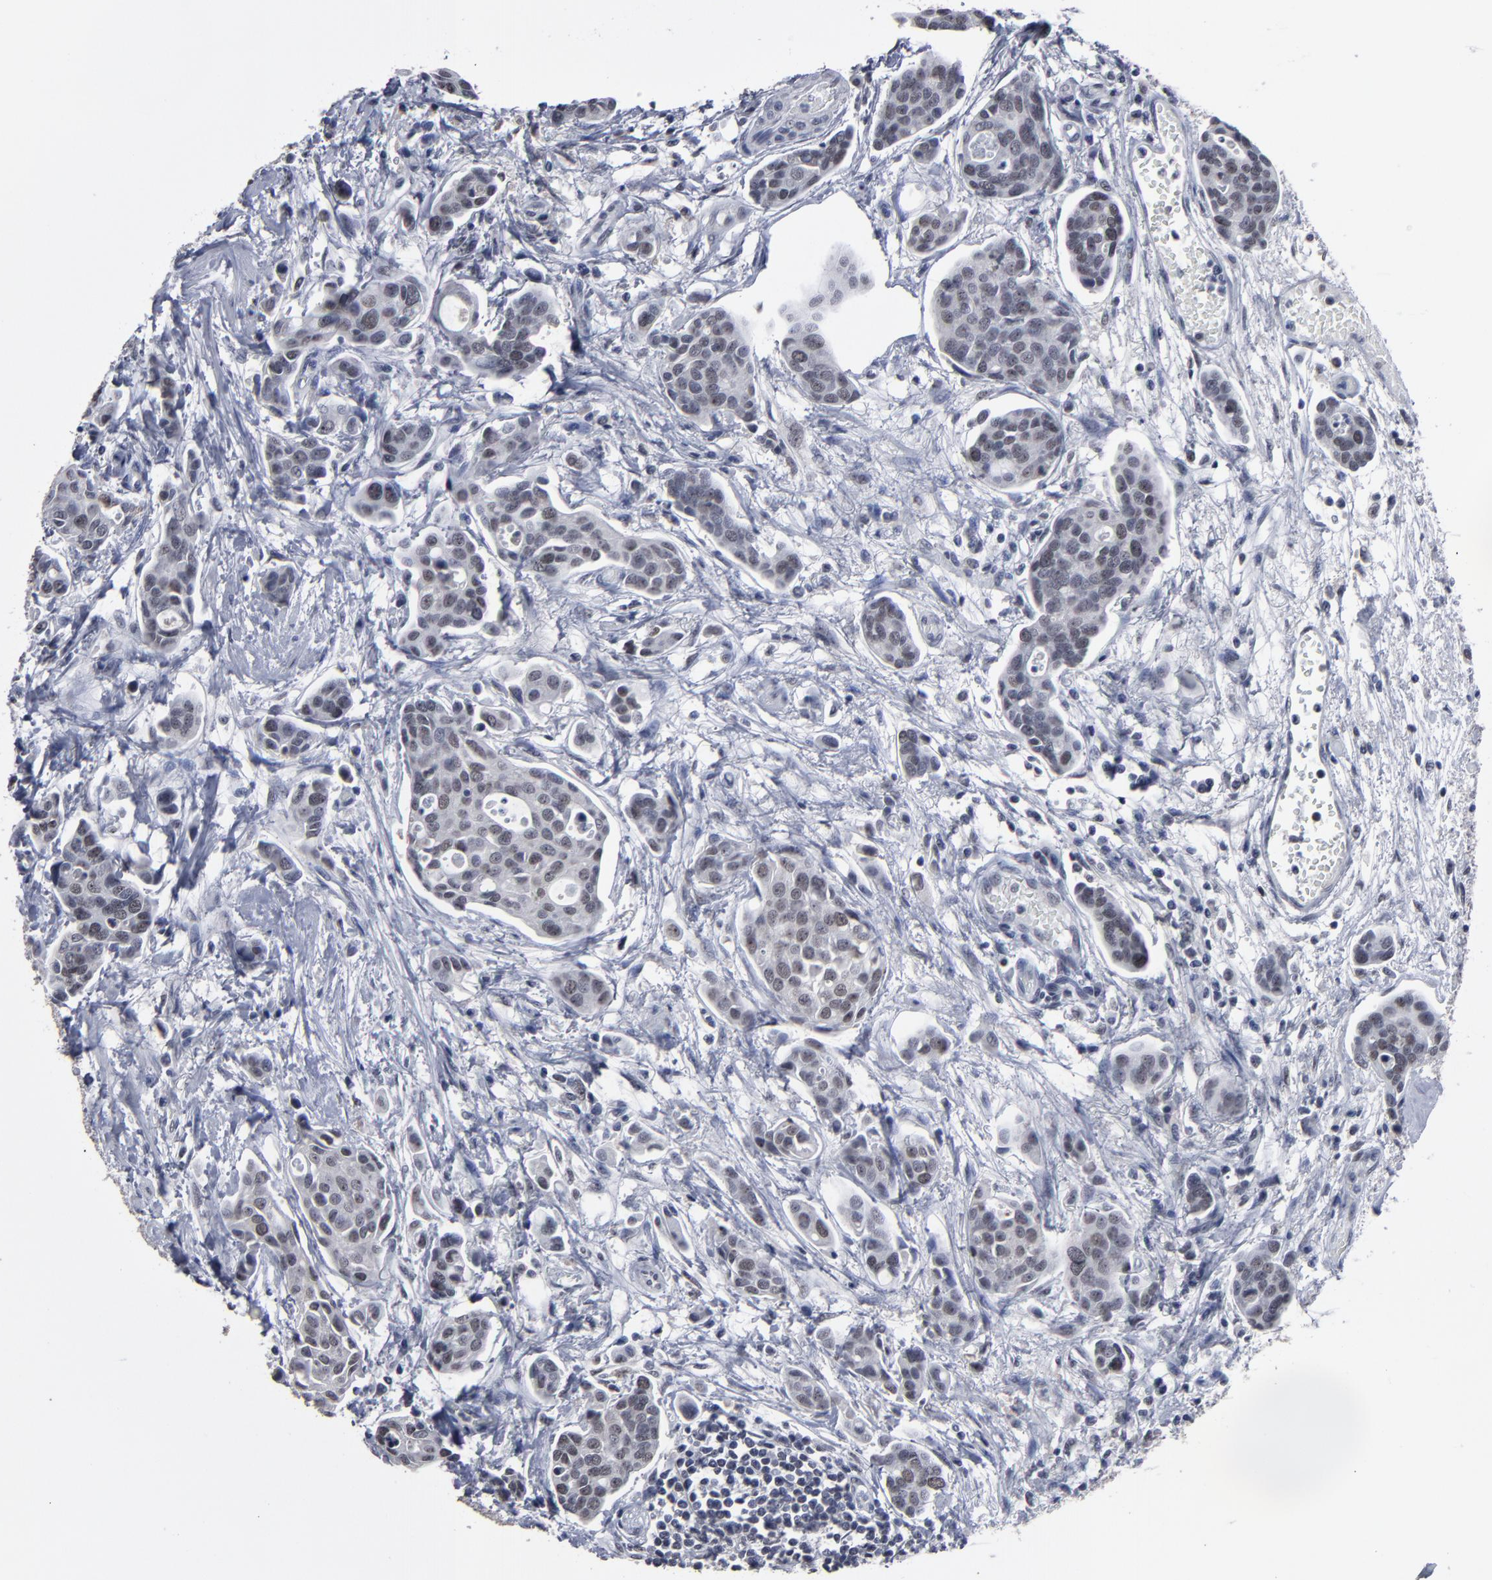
{"staining": {"intensity": "weak", "quantity": "<25%", "location": "nuclear"}, "tissue": "urothelial cancer", "cell_type": "Tumor cells", "image_type": "cancer", "snomed": [{"axis": "morphology", "description": "Urothelial carcinoma, High grade"}, {"axis": "topography", "description": "Urinary bladder"}], "caption": "Immunohistochemical staining of human urothelial cancer demonstrates no significant positivity in tumor cells.", "gene": "SSRP1", "patient": {"sex": "male", "age": 78}}